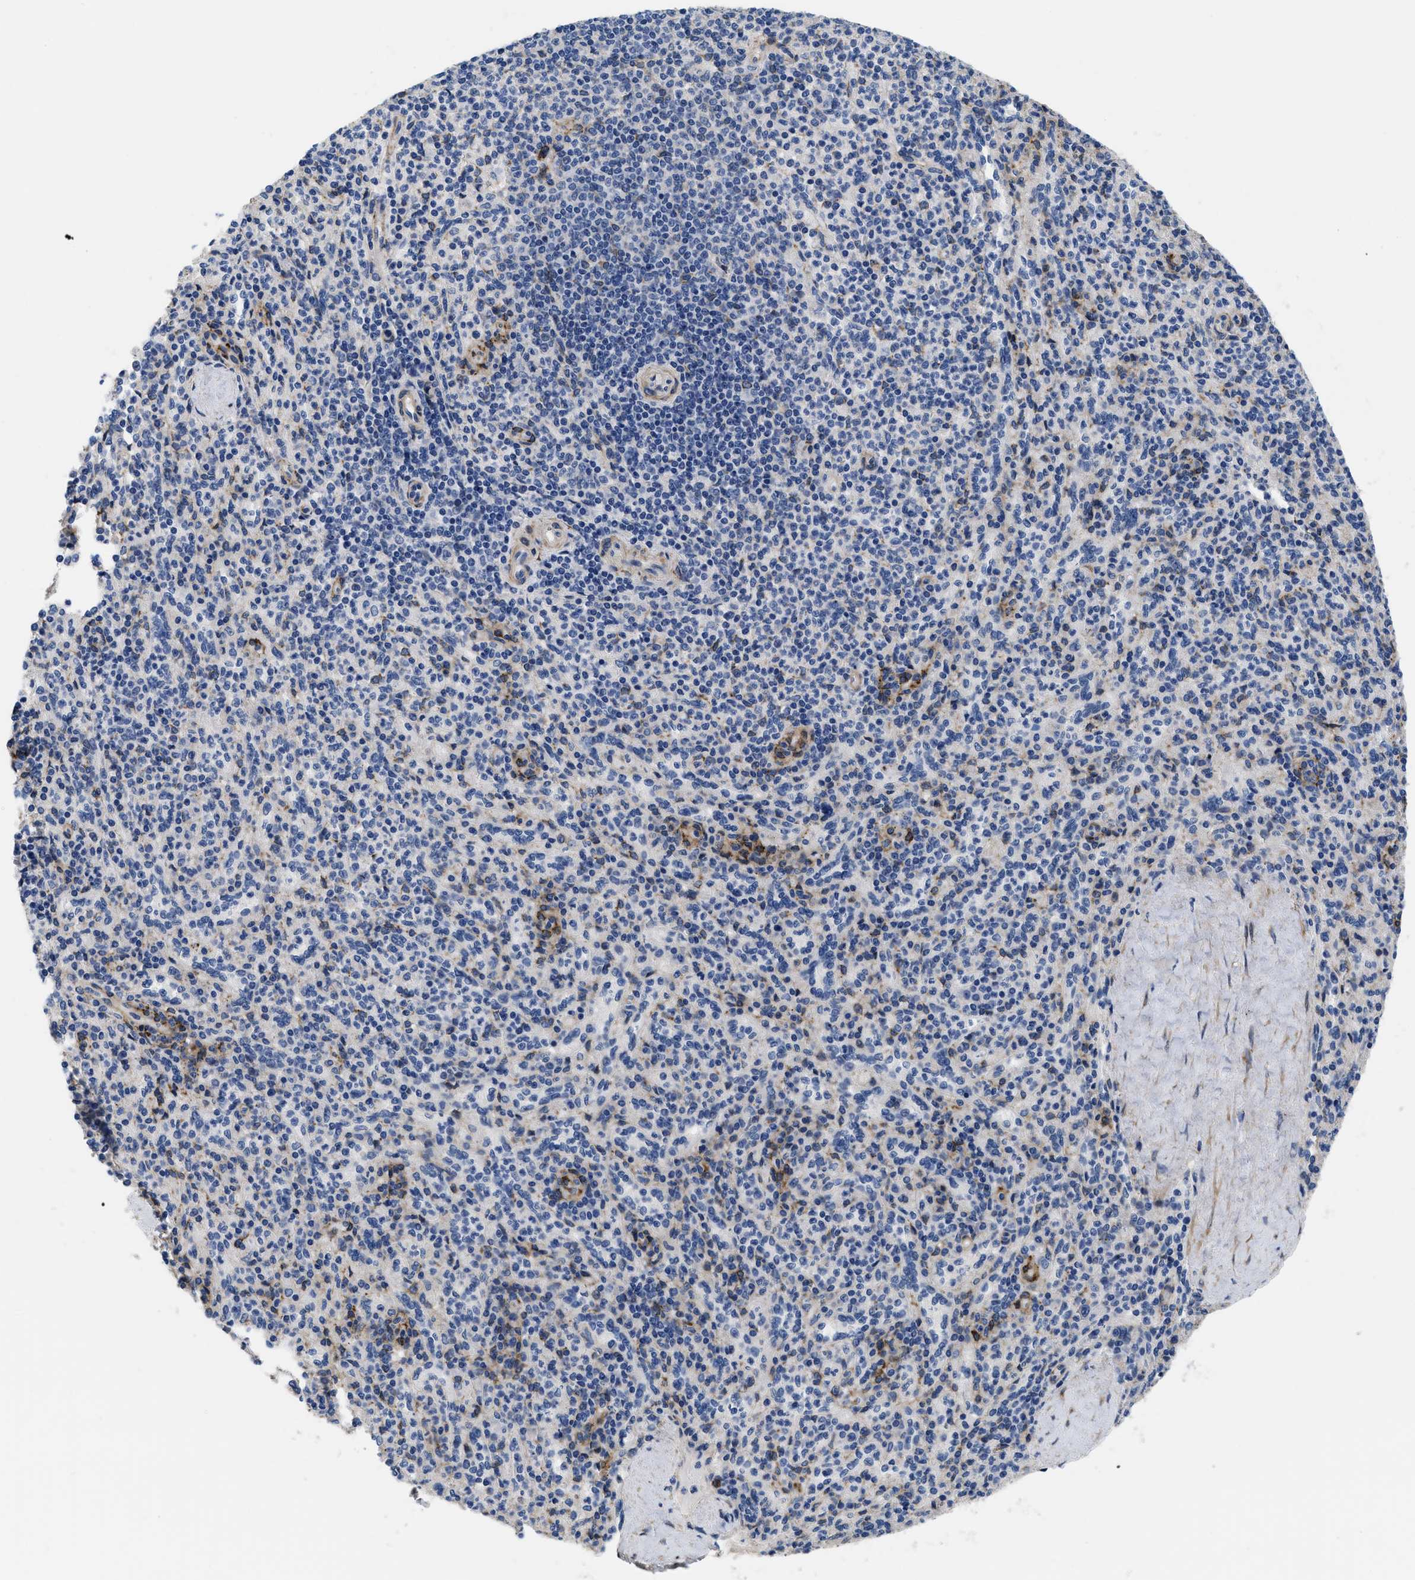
{"staining": {"intensity": "negative", "quantity": "none", "location": "none"}, "tissue": "spleen", "cell_type": "Cells in red pulp", "image_type": "normal", "snomed": [{"axis": "morphology", "description": "Normal tissue, NOS"}, {"axis": "topography", "description": "Spleen"}], "caption": "The image demonstrates no staining of cells in red pulp in unremarkable spleen. (Brightfield microscopy of DAB immunohistochemistry (IHC) at high magnification).", "gene": "SQLE", "patient": {"sex": "male", "age": 36}}